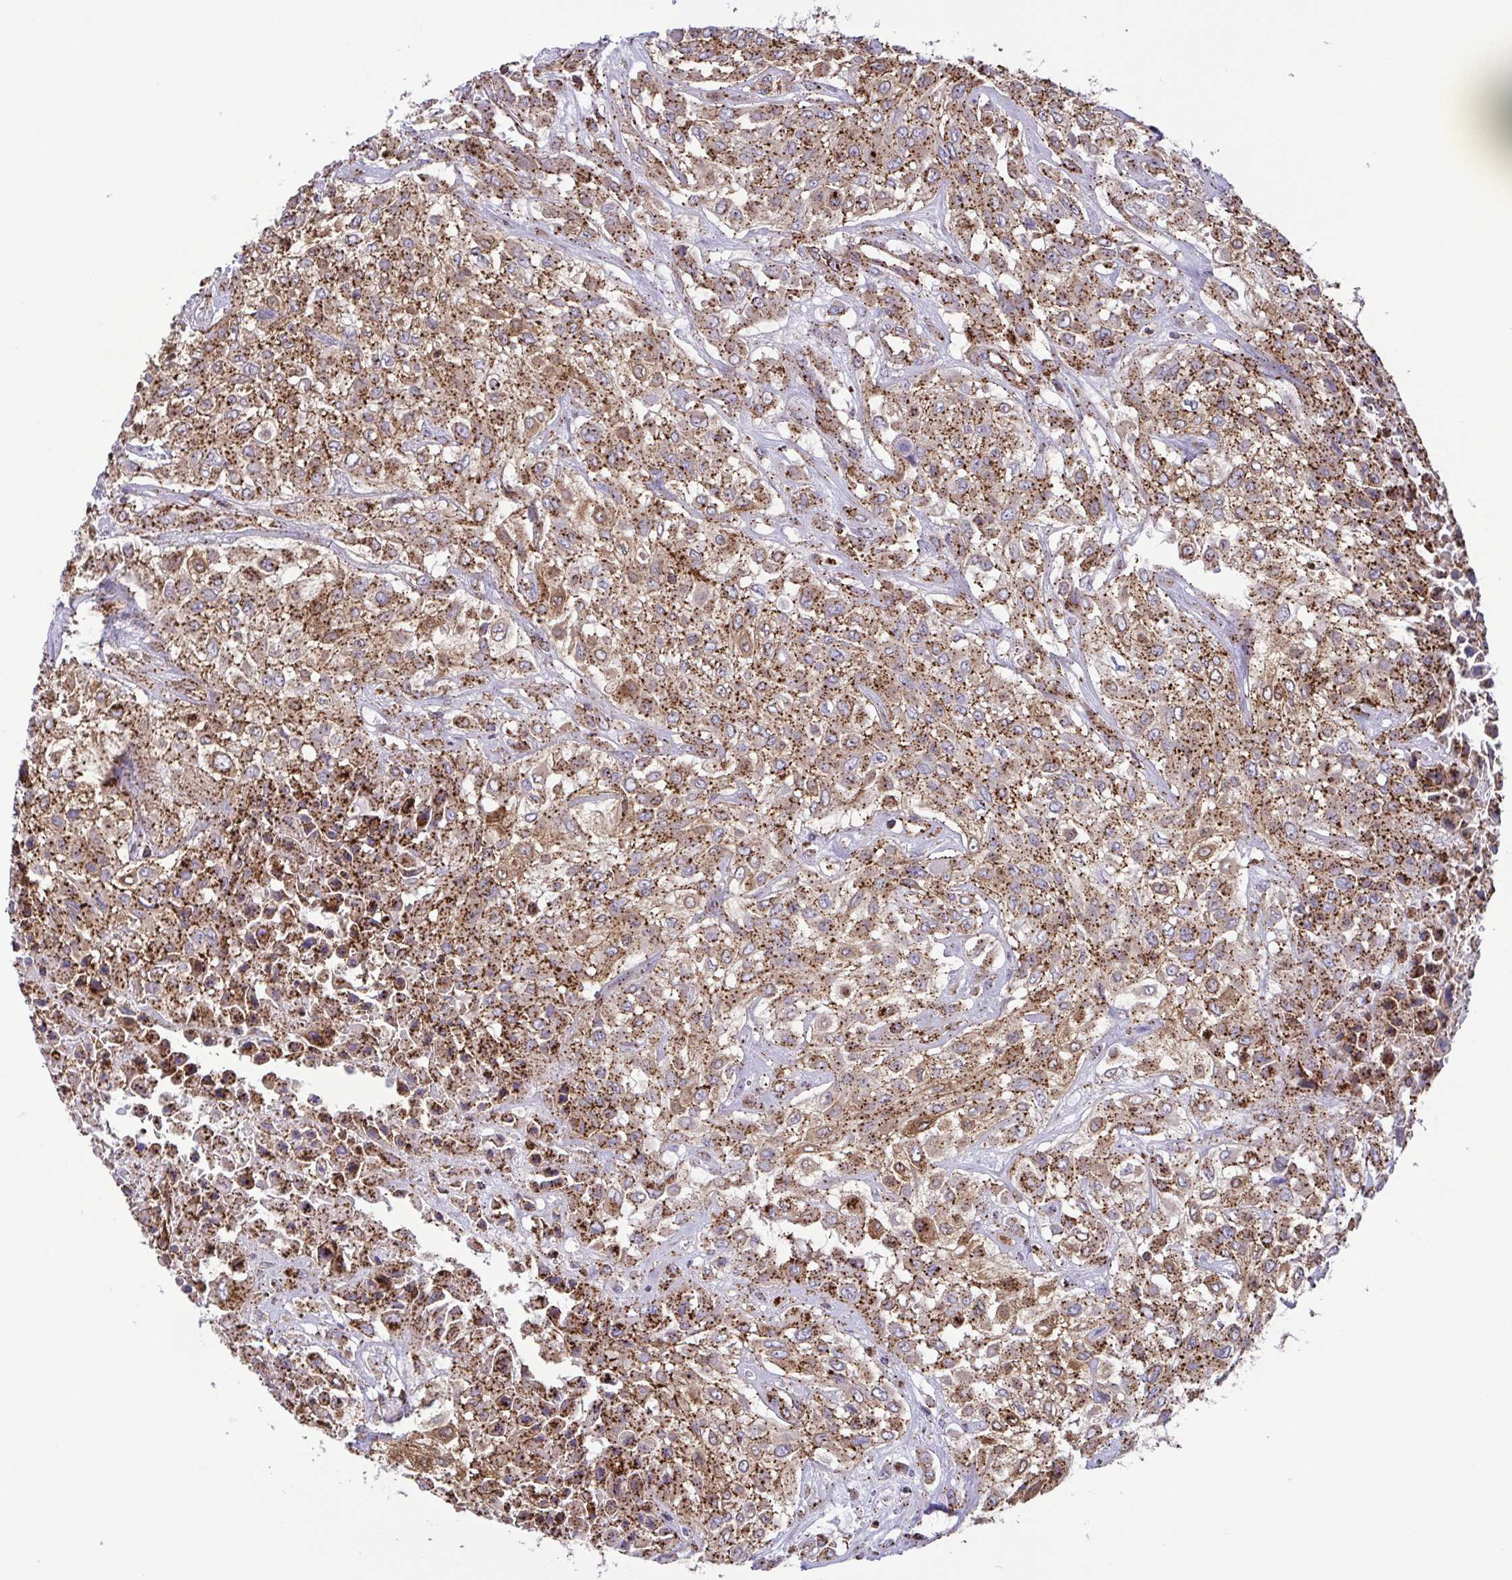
{"staining": {"intensity": "moderate", "quantity": ">75%", "location": "cytoplasmic/membranous"}, "tissue": "urothelial cancer", "cell_type": "Tumor cells", "image_type": "cancer", "snomed": [{"axis": "morphology", "description": "Urothelial carcinoma, High grade"}, {"axis": "topography", "description": "Urinary bladder"}], "caption": "The histopathology image reveals staining of high-grade urothelial carcinoma, revealing moderate cytoplasmic/membranous protein positivity (brown color) within tumor cells.", "gene": "CHMP1B", "patient": {"sex": "male", "age": 57}}